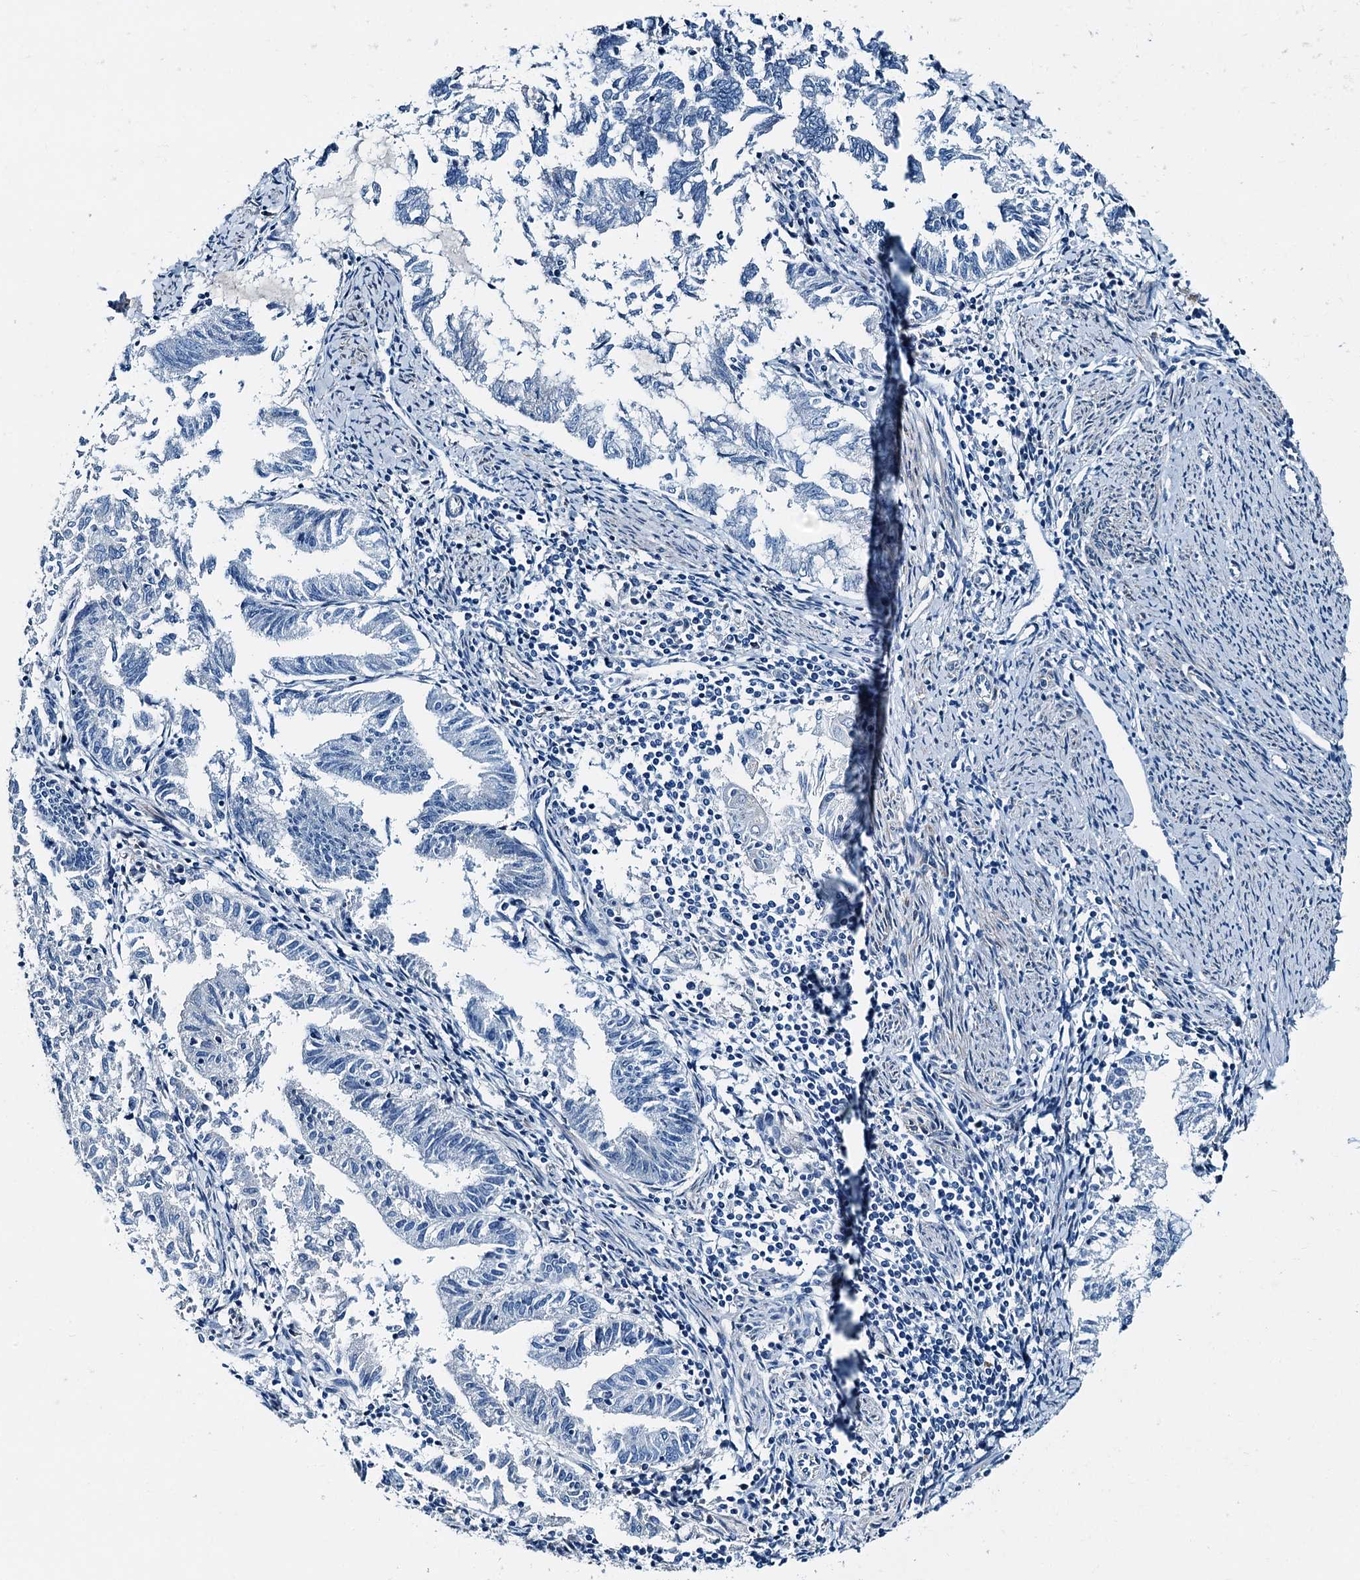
{"staining": {"intensity": "negative", "quantity": "none", "location": "none"}, "tissue": "endometrial cancer", "cell_type": "Tumor cells", "image_type": "cancer", "snomed": [{"axis": "morphology", "description": "Adenocarcinoma, NOS"}, {"axis": "topography", "description": "Endometrium"}], "caption": "Protein analysis of adenocarcinoma (endometrial) displays no significant positivity in tumor cells.", "gene": "RAB3IL1", "patient": {"sex": "female", "age": 79}}